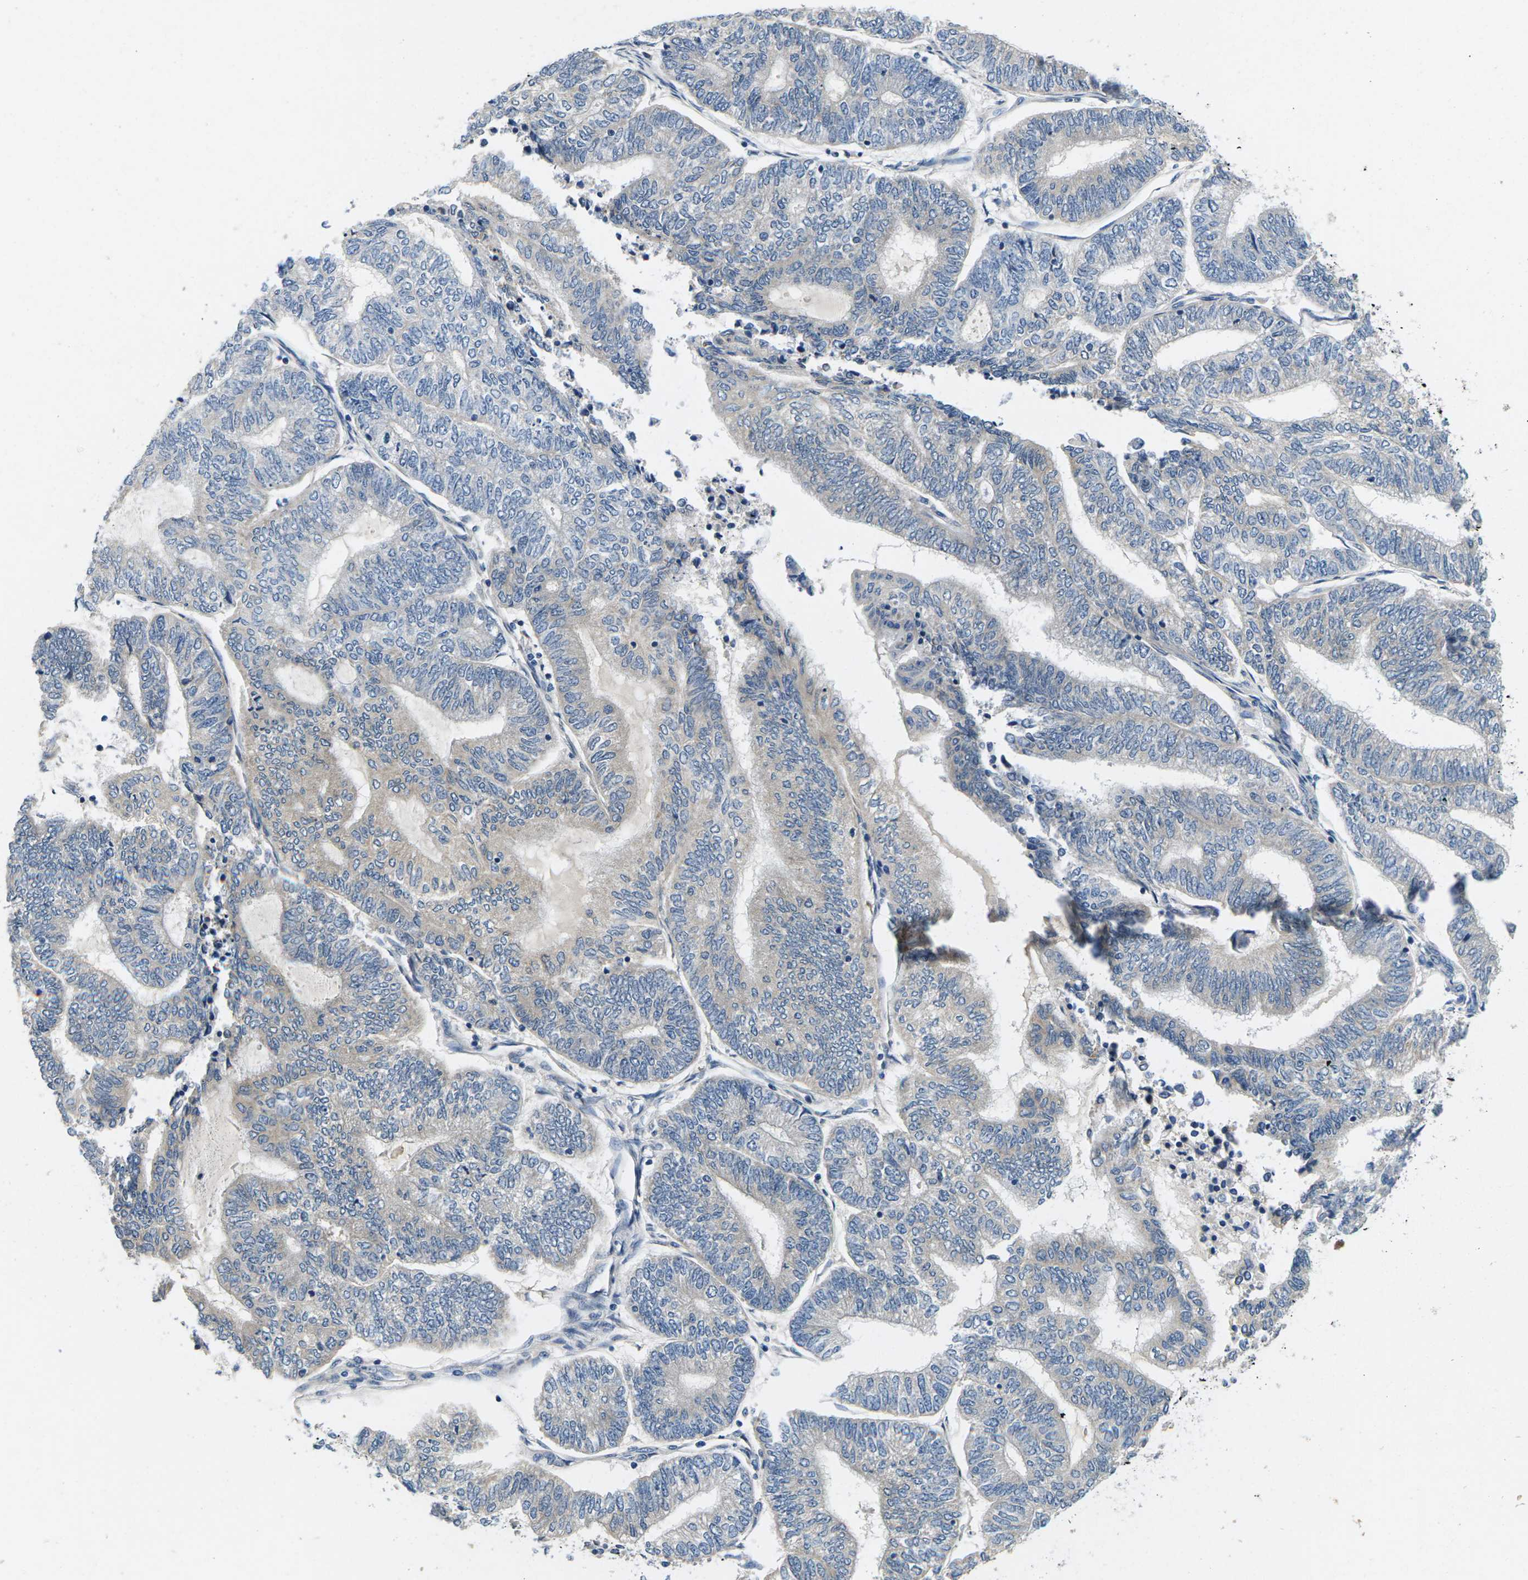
{"staining": {"intensity": "negative", "quantity": "none", "location": "none"}, "tissue": "endometrial cancer", "cell_type": "Tumor cells", "image_type": "cancer", "snomed": [{"axis": "morphology", "description": "Adenocarcinoma, NOS"}, {"axis": "topography", "description": "Uterus"}, {"axis": "topography", "description": "Endometrium"}], "caption": "This is a image of immunohistochemistry (IHC) staining of endometrial adenocarcinoma, which shows no positivity in tumor cells.", "gene": "ERGIC3", "patient": {"sex": "female", "age": 70}}